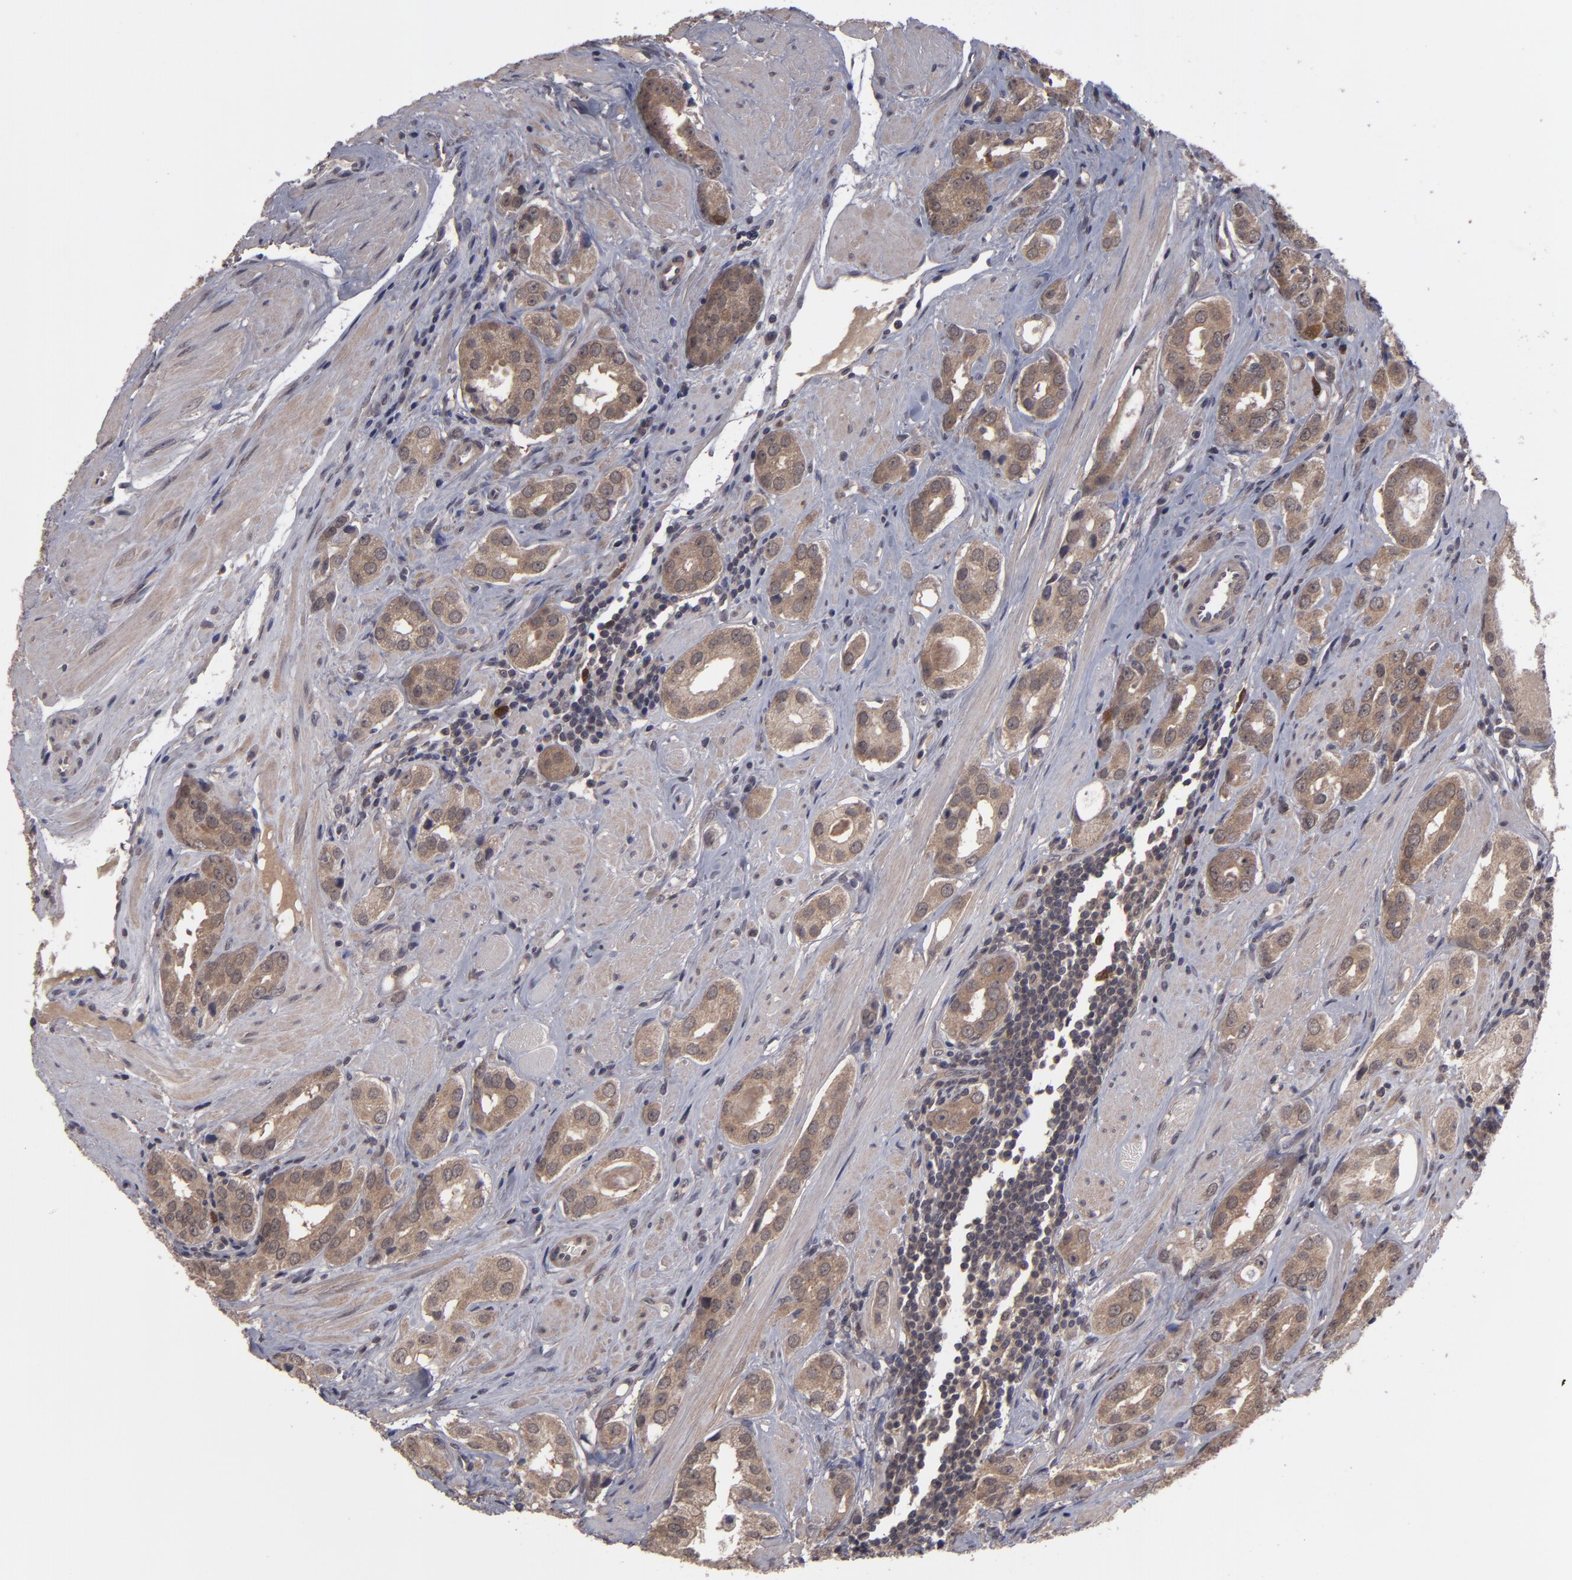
{"staining": {"intensity": "moderate", "quantity": ">75%", "location": "cytoplasmic/membranous"}, "tissue": "prostate cancer", "cell_type": "Tumor cells", "image_type": "cancer", "snomed": [{"axis": "morphology", "description": "Adenocarcinoma, Medium grade"}, {"axis": "topography", "description": "Prostate"}], "caption": "Immunohistochemical staining of prostate cancer shows moderate cytoplasmic/membranous protein expression in about >75% of tumor cells. The protein is shown in brown color, while the nuclei are stained blue.", "gene": "TYMS", "patient": {"sex": "male", "age": 53}}